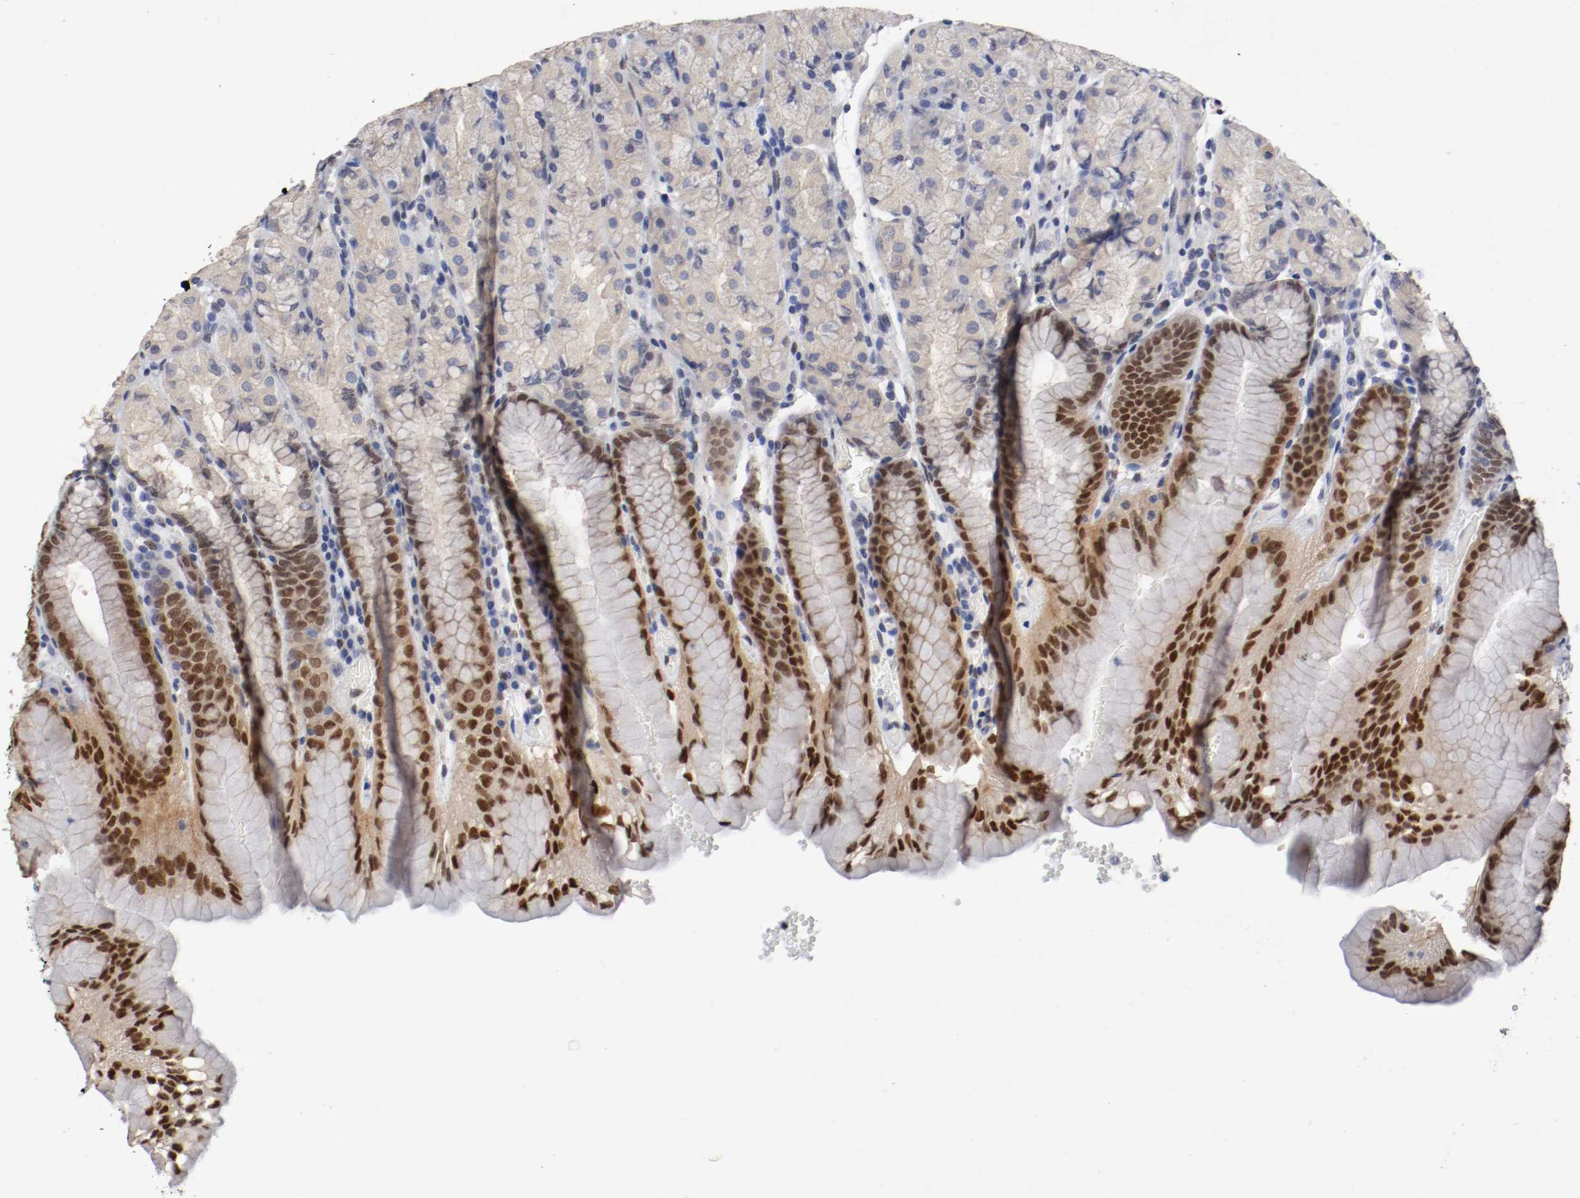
{"staining": {"intensity": "strong", "quantity": "25%-75%", "location": "cytoplasmic/membranous,nuclear"}, "tissue": "stomach", "cell_type": "Glandular cells", "image_type": "normal", "snomed": [{"axis": "morphology", "description": "Normal tissue, NOS"}, {"axis": "topography", "description": "Stomach, upper"}, {"axis": "topography", "description": "Stomach"}], "caption": "Strong cytoplasmic/membranous,nuclear positivity is present in approximately 25%-75% of glandular cells in normal stomach.", "gene": "FOSL2", "patient": {"sex": "male", "age": 76}}